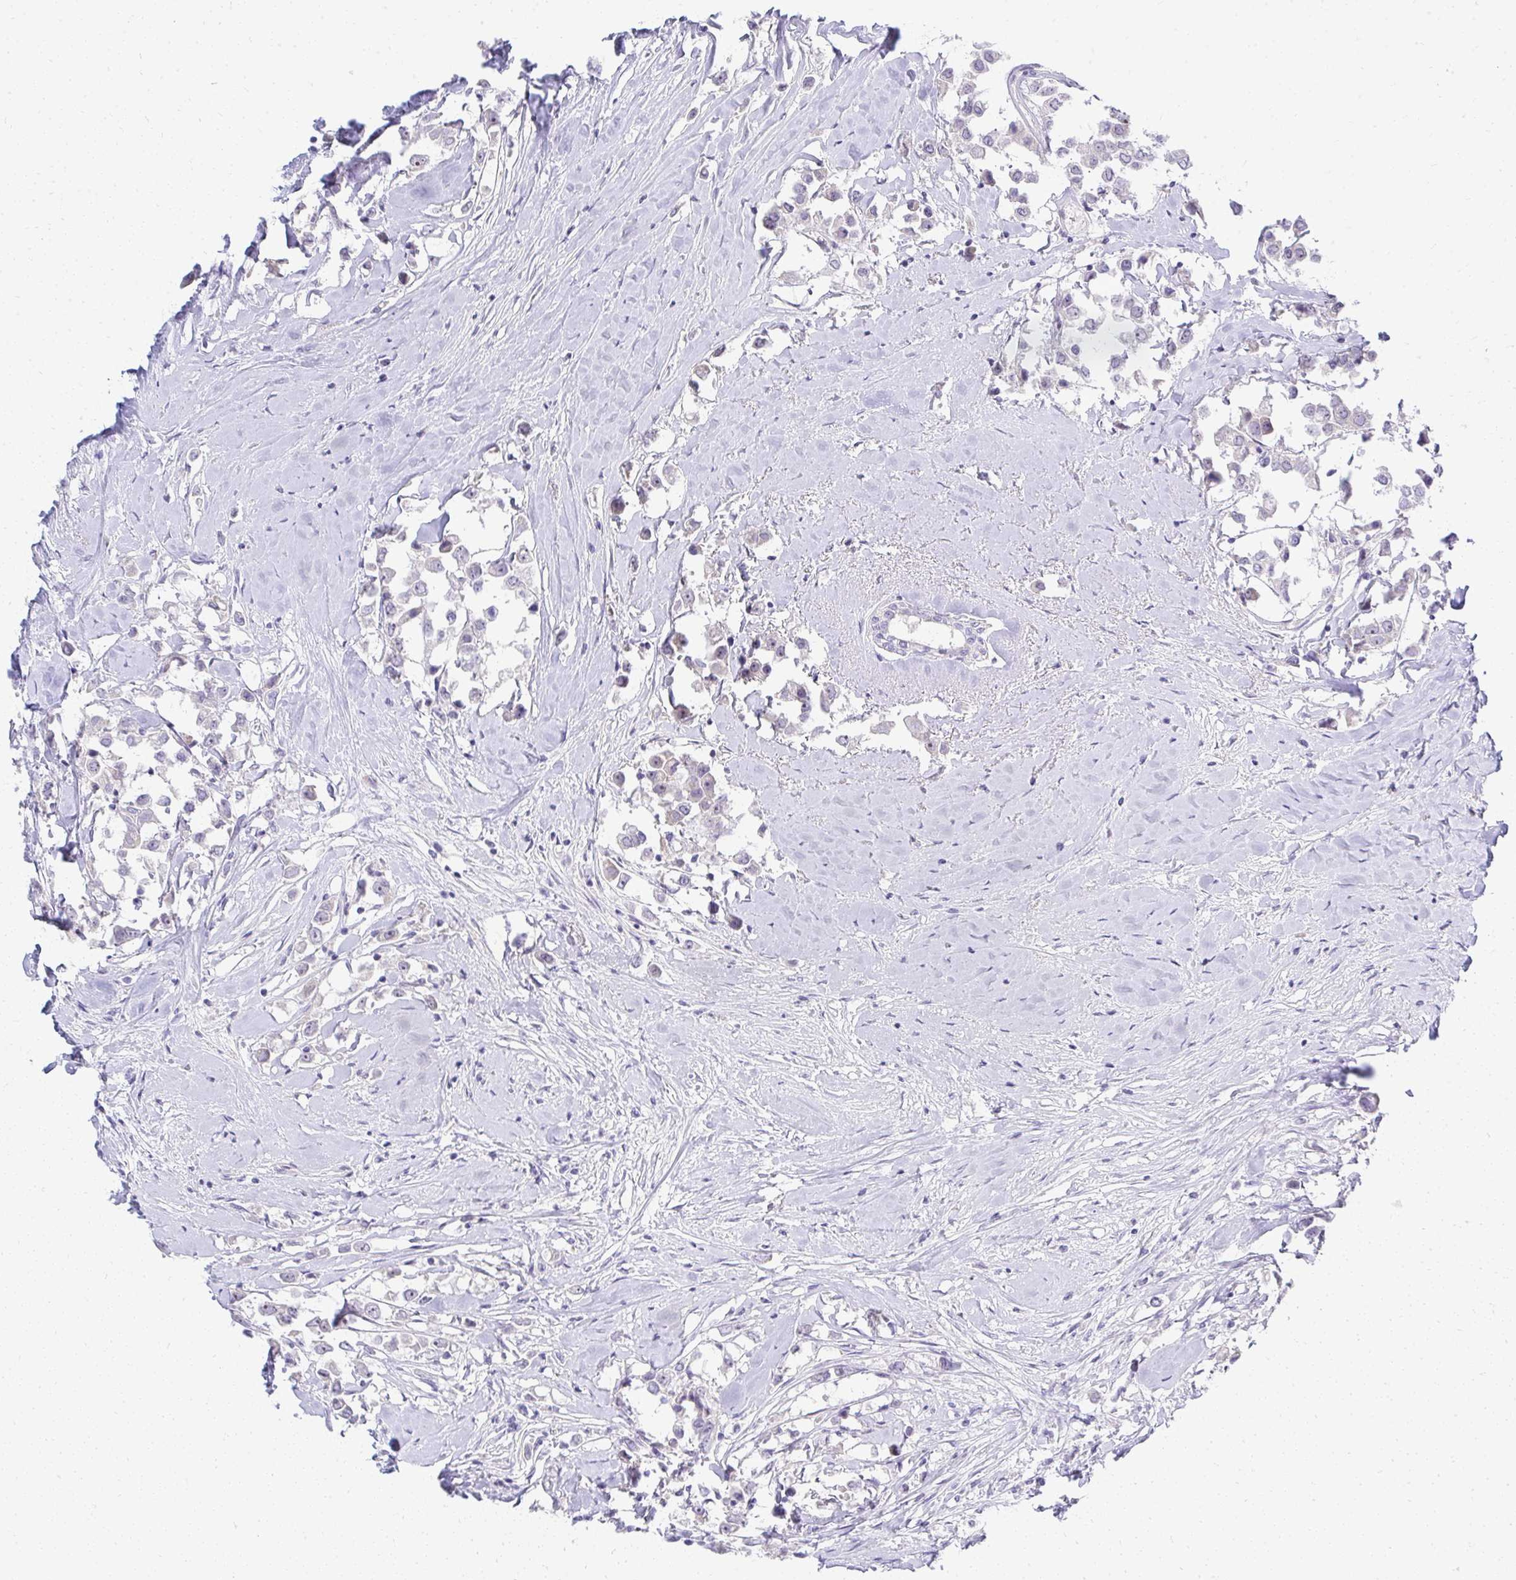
{"staining": {"intensity": "negative", "quantity": "none", "location": "none"}, "tissue": "breast cancer", "cell_type": "Tumor cells", "image_type": "cancer", "snomed": [{"axis": "morphology", "description": "Duct carcinoma"}, {"axis": "topography", "description": "Breast"}], "caption": "This micrograph is of breast intraductal carcinoma stained with IHC to label a protein in brown with the nuclei are counter-stained blue. There is no positivity in tumor cells. (Brightfield microscopy of DAB (3,3'-diaminobenzidine) immunohistochemistry at high magnification).", "gene": "EID3", "patient": {"sex": "female", "age": 61}}